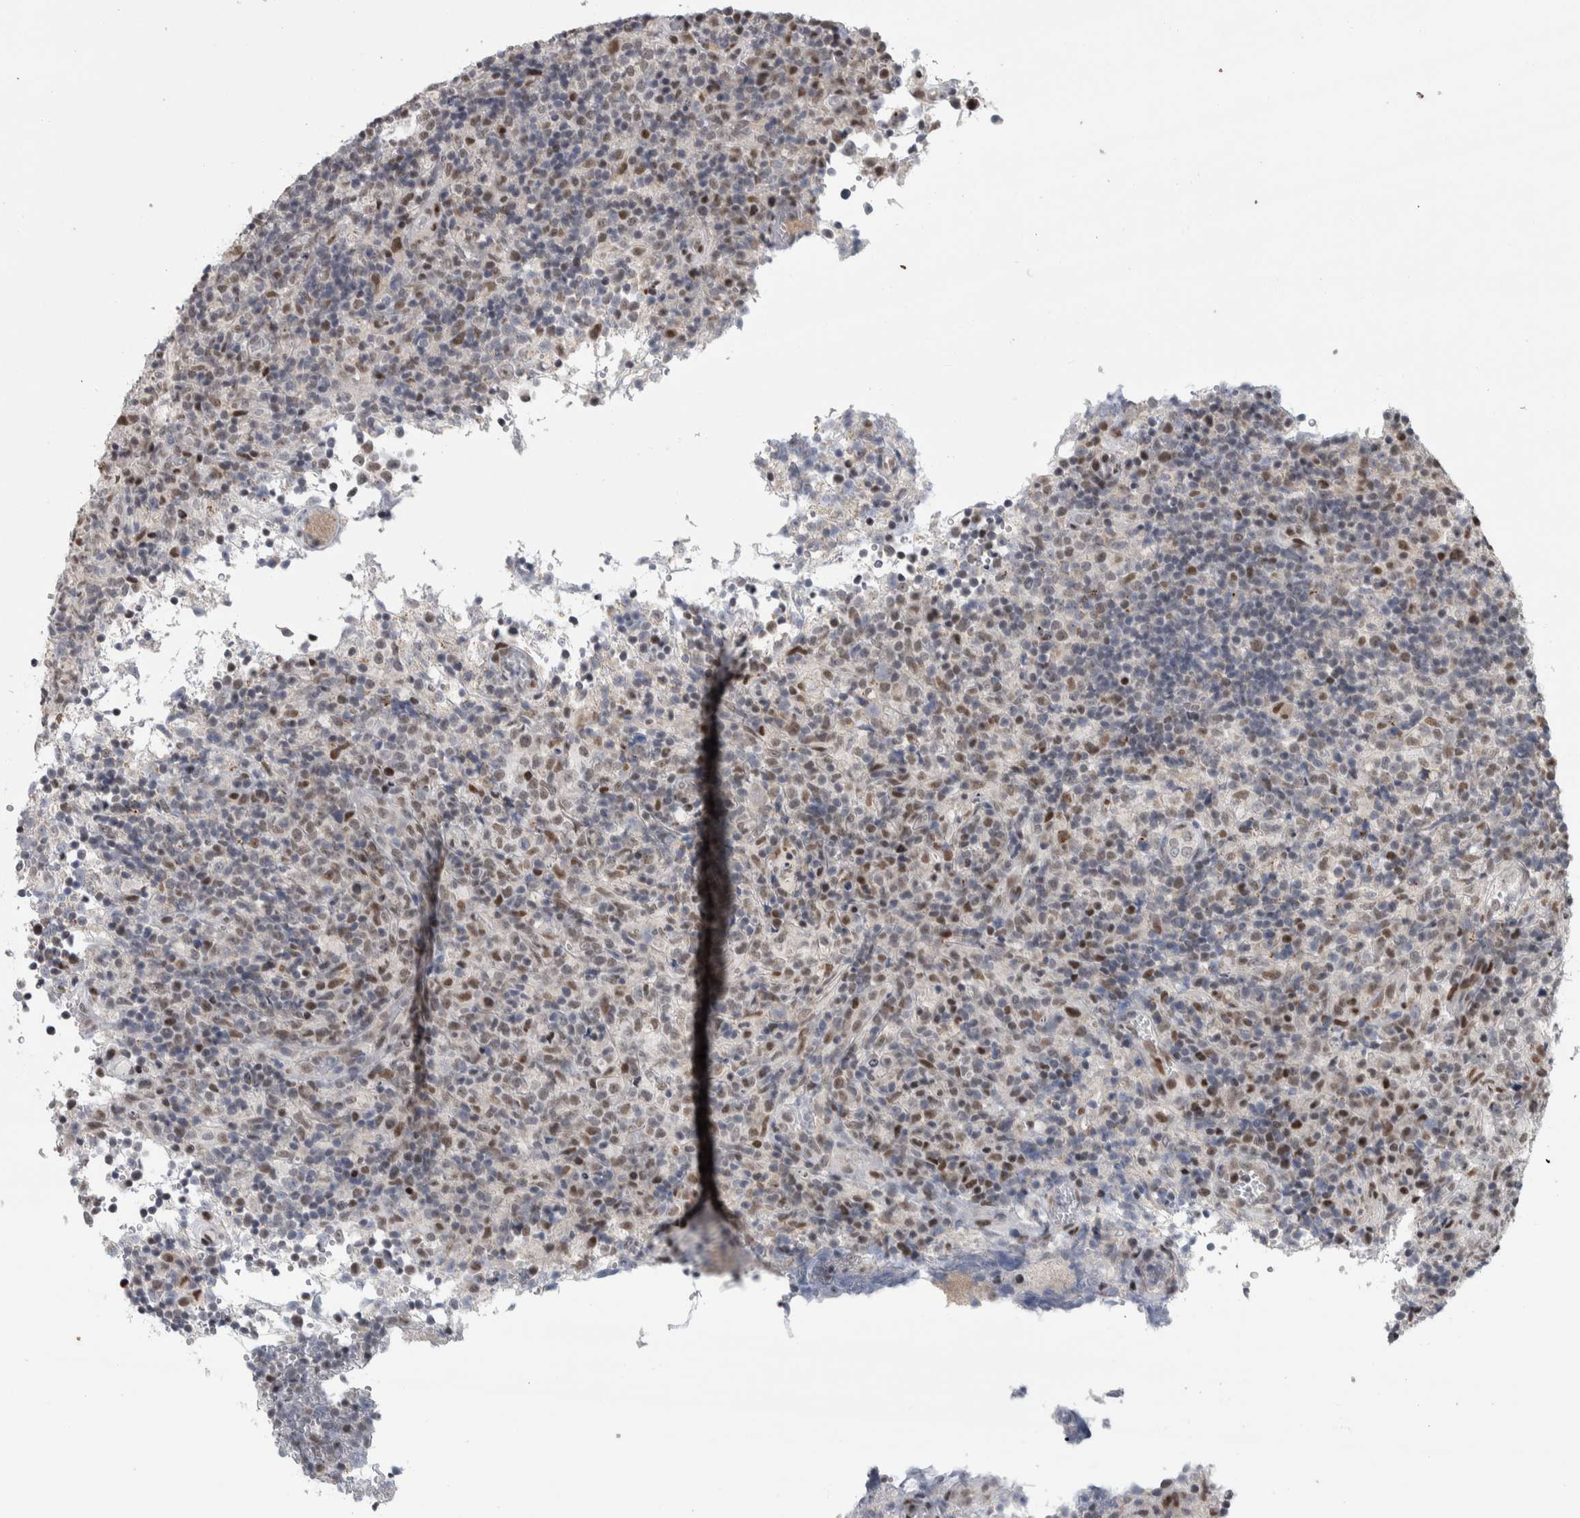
{"staining": {"intensity": "moderate", "quantity": "25%-75%", "location": "nuclear"}, "tissue": "lymphoma", "cell_type": "Tumor cells", "image_type": "cancer", "snomed": [{"axis": "morphology", "description": "Malignant lymphoma, non-Hodgkin's type, High grade"}, {"axis": "topography", "description": "Lymph node"}], "caption": "Immunohistochemistry of malignant lymphoma, non-Hodgkin's type (high-grade) shows medium levels of moderate nuclear positivity in about 25%-75% of tumor cells.", "gene": "HEXIM2", "patient": {"sex": "female", "age": 76}}